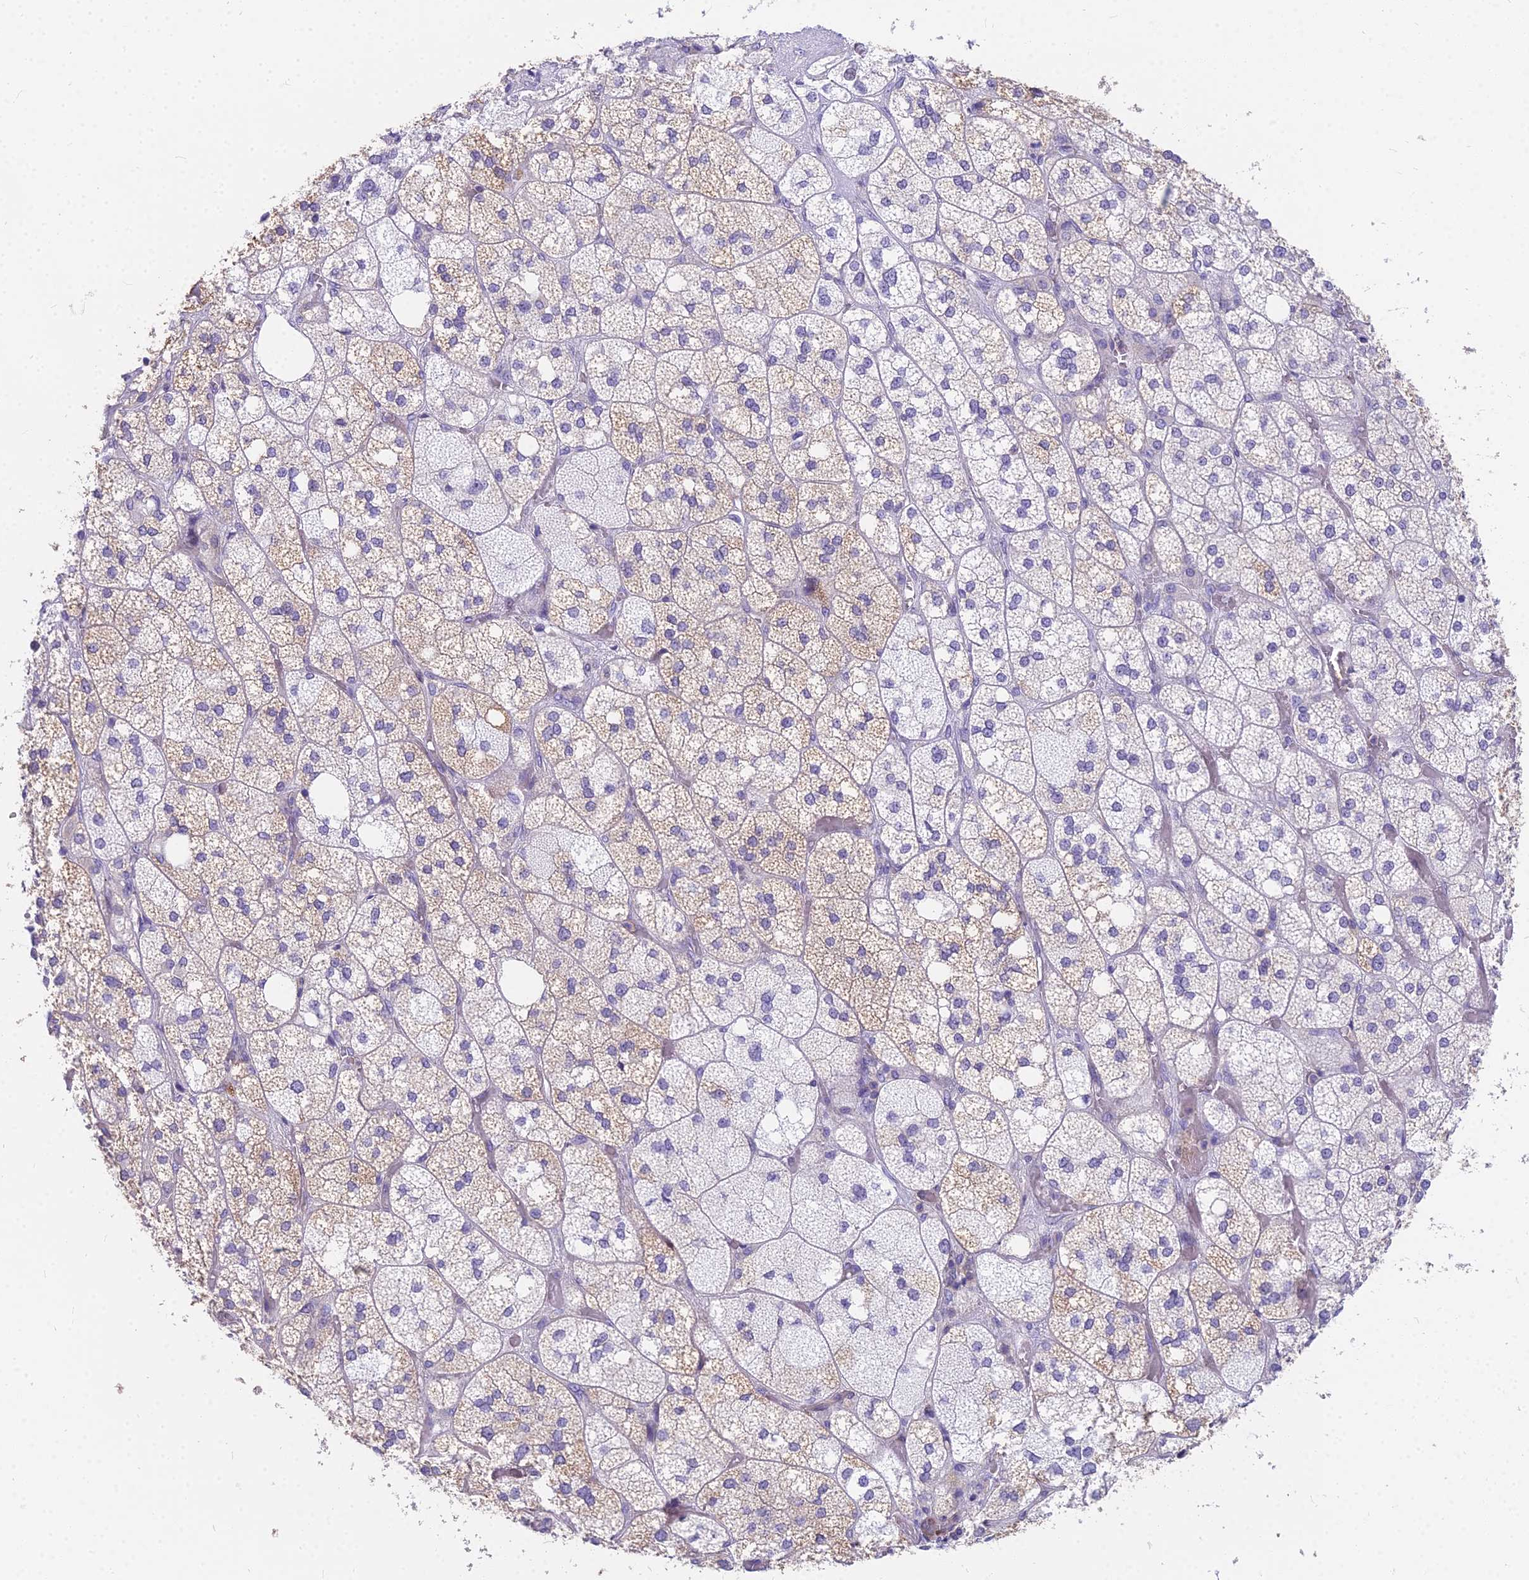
{"staining": {"intensity": "weak", "quantity": "25%-75%", "location": "cytoplasmic/membranous"}, "tissue": "adrenal gland", "cell_type": "Glandular cells", "image_type": "normal", "snomed": [{"axis": "morphology", "description": "Normal tissue, NOS"}, {"axis": "topography", "description": "Adrenal gland"}], "caption": "Adrenal gland stained with DAB immunohistochemistry reveals low levels of weak cytoplasmic/membranous expression in about 25%-75% of glandular cells.", "gene": "HLA", "patient": {"sex": "male", "age": 61}}